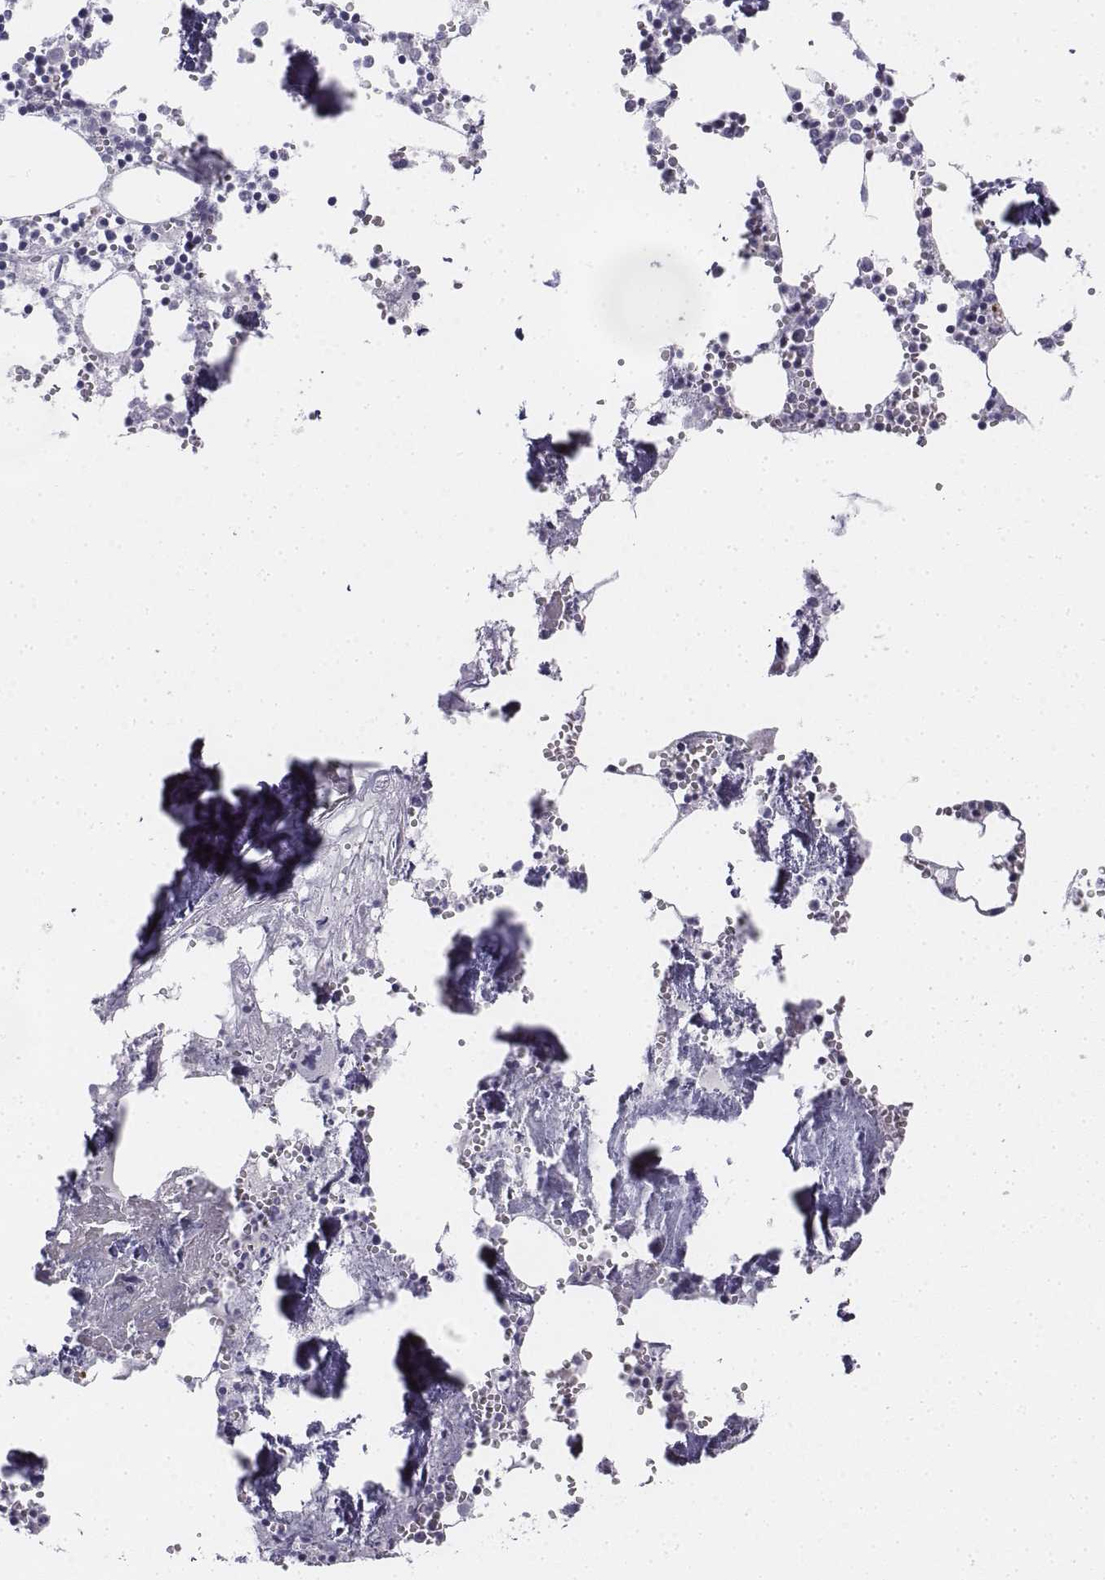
{"staining": {"intensity": "negative", "quantity": "none", "location": "none"}, "tissue": "bone marrow", "cell_type": "Hematopoietic cells", "image_type": "normal", "snomed": [{"axis": "morphology", "description": "Normal tissue, NOS"}, {"axis": "topography", "description": "Bone marrow"}], "caption": "Immunohistochemistry photomicrograph of unremarkable bone marrow: human bone marrow stained with DAB demonstrates no significant protein expression in hematopoietic cells. (DAB (3,3'-diaminobenzidine) immunohistochemistry visualized using brightfield microscopy, high magnification).", "gene": "TH", "patient": {"sex": "male", "age": 54}}